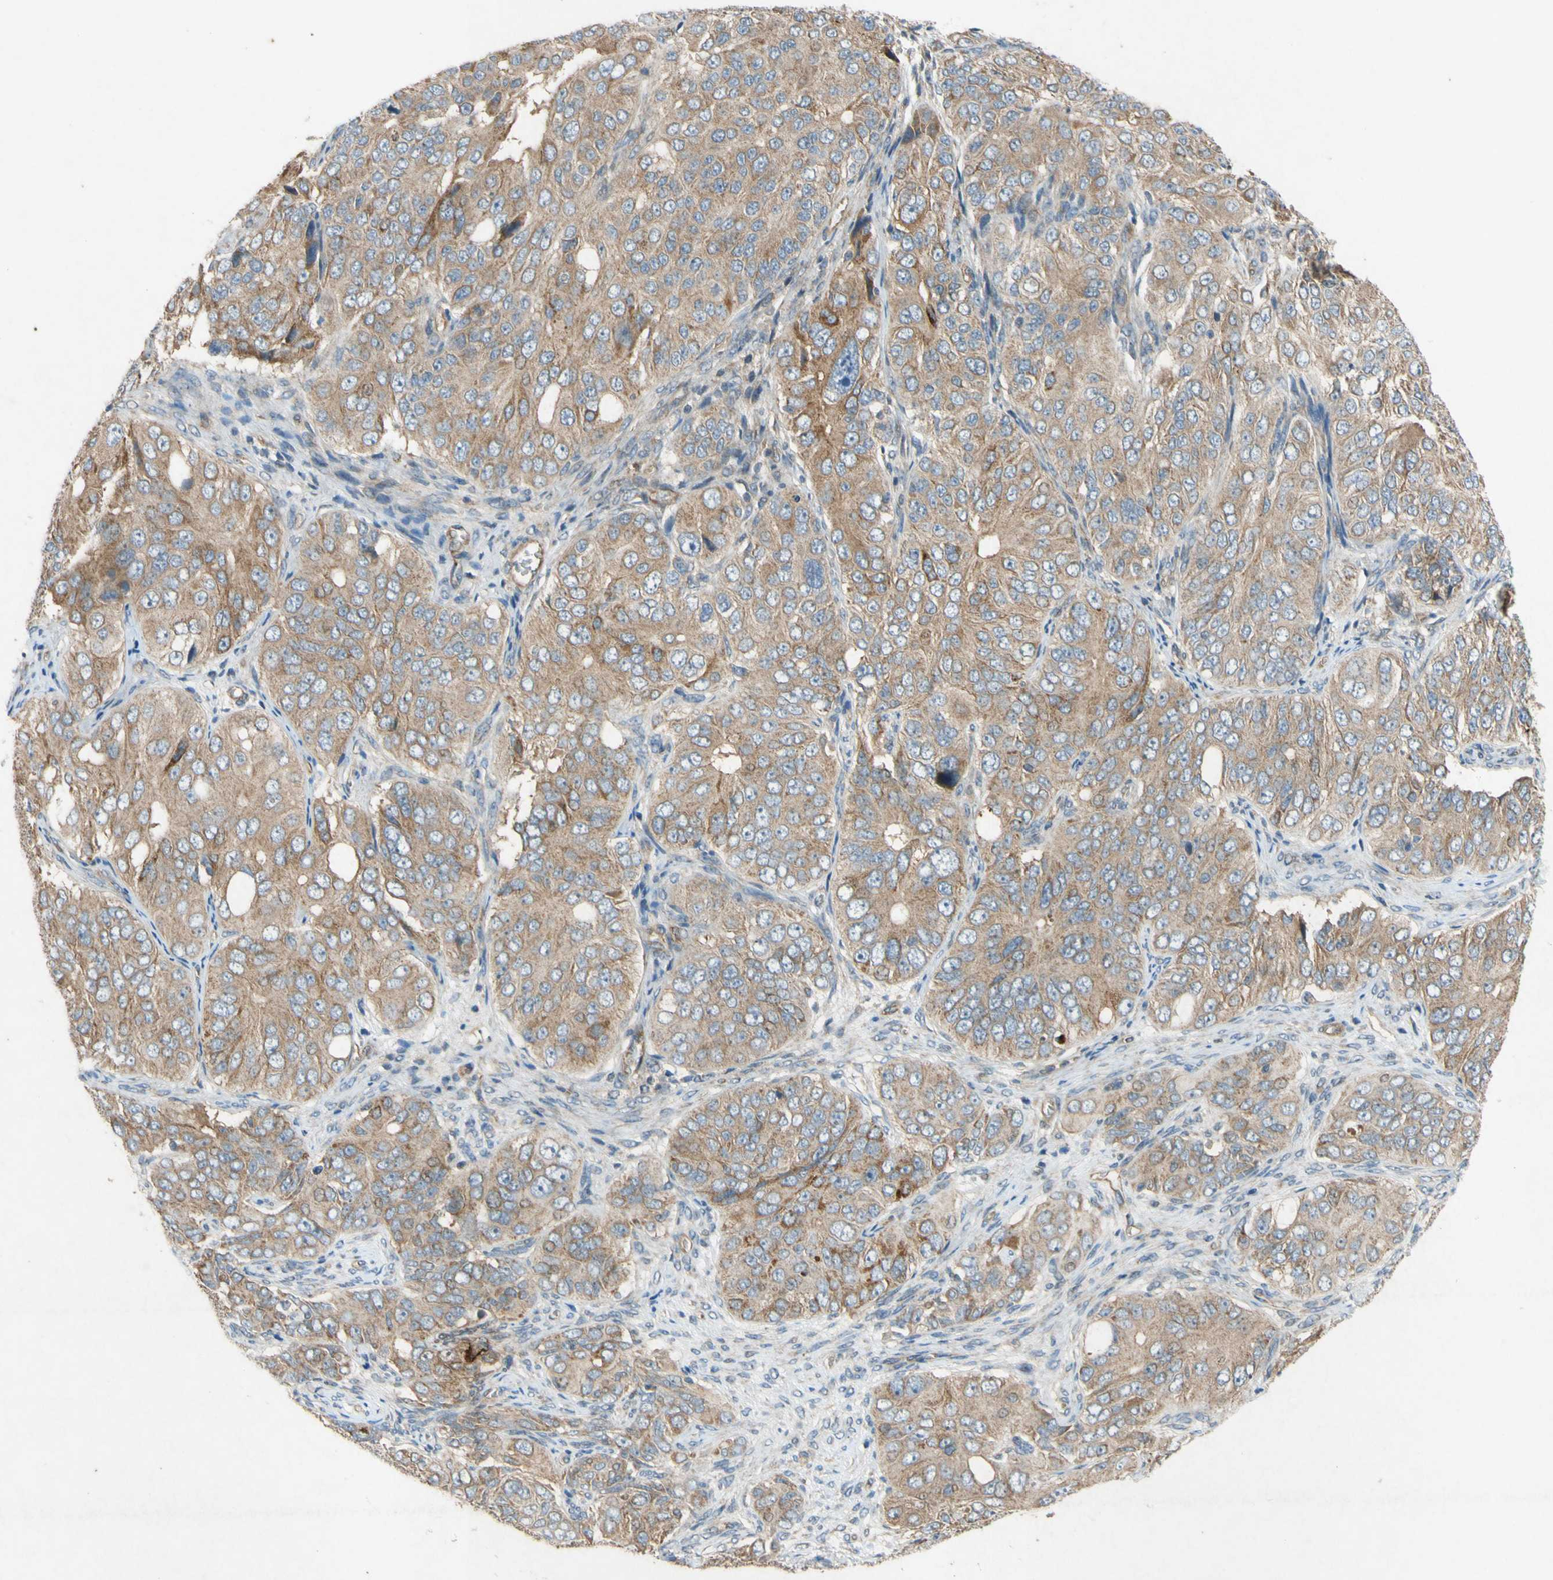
{"staining": {"intensity": "moderate", "quantity": ">75%", "location": "cytoplasmic/membranous"}, "tissue": "ovarian cancer", "cell_type": "Tumor cells", "image_type": "cancer", "snomed": [{"axis": "morphology", "description": "Carcinoma, endometroid"}, {"axis": "topography", "description": "Ovary"}], "caption": "The photomicrograph reveals staining of ovarian cancer, revealing moderate cytoplasmic/membranous protein staining (brown color) within tumor cells. The staining was performed using DAB to visualize the protein expression in brown, while the nuclei were stained in blue with hematoxylin (Magnification: 20x).", "gene": "TST", "patient": {"sex": "female", "age": 51}}